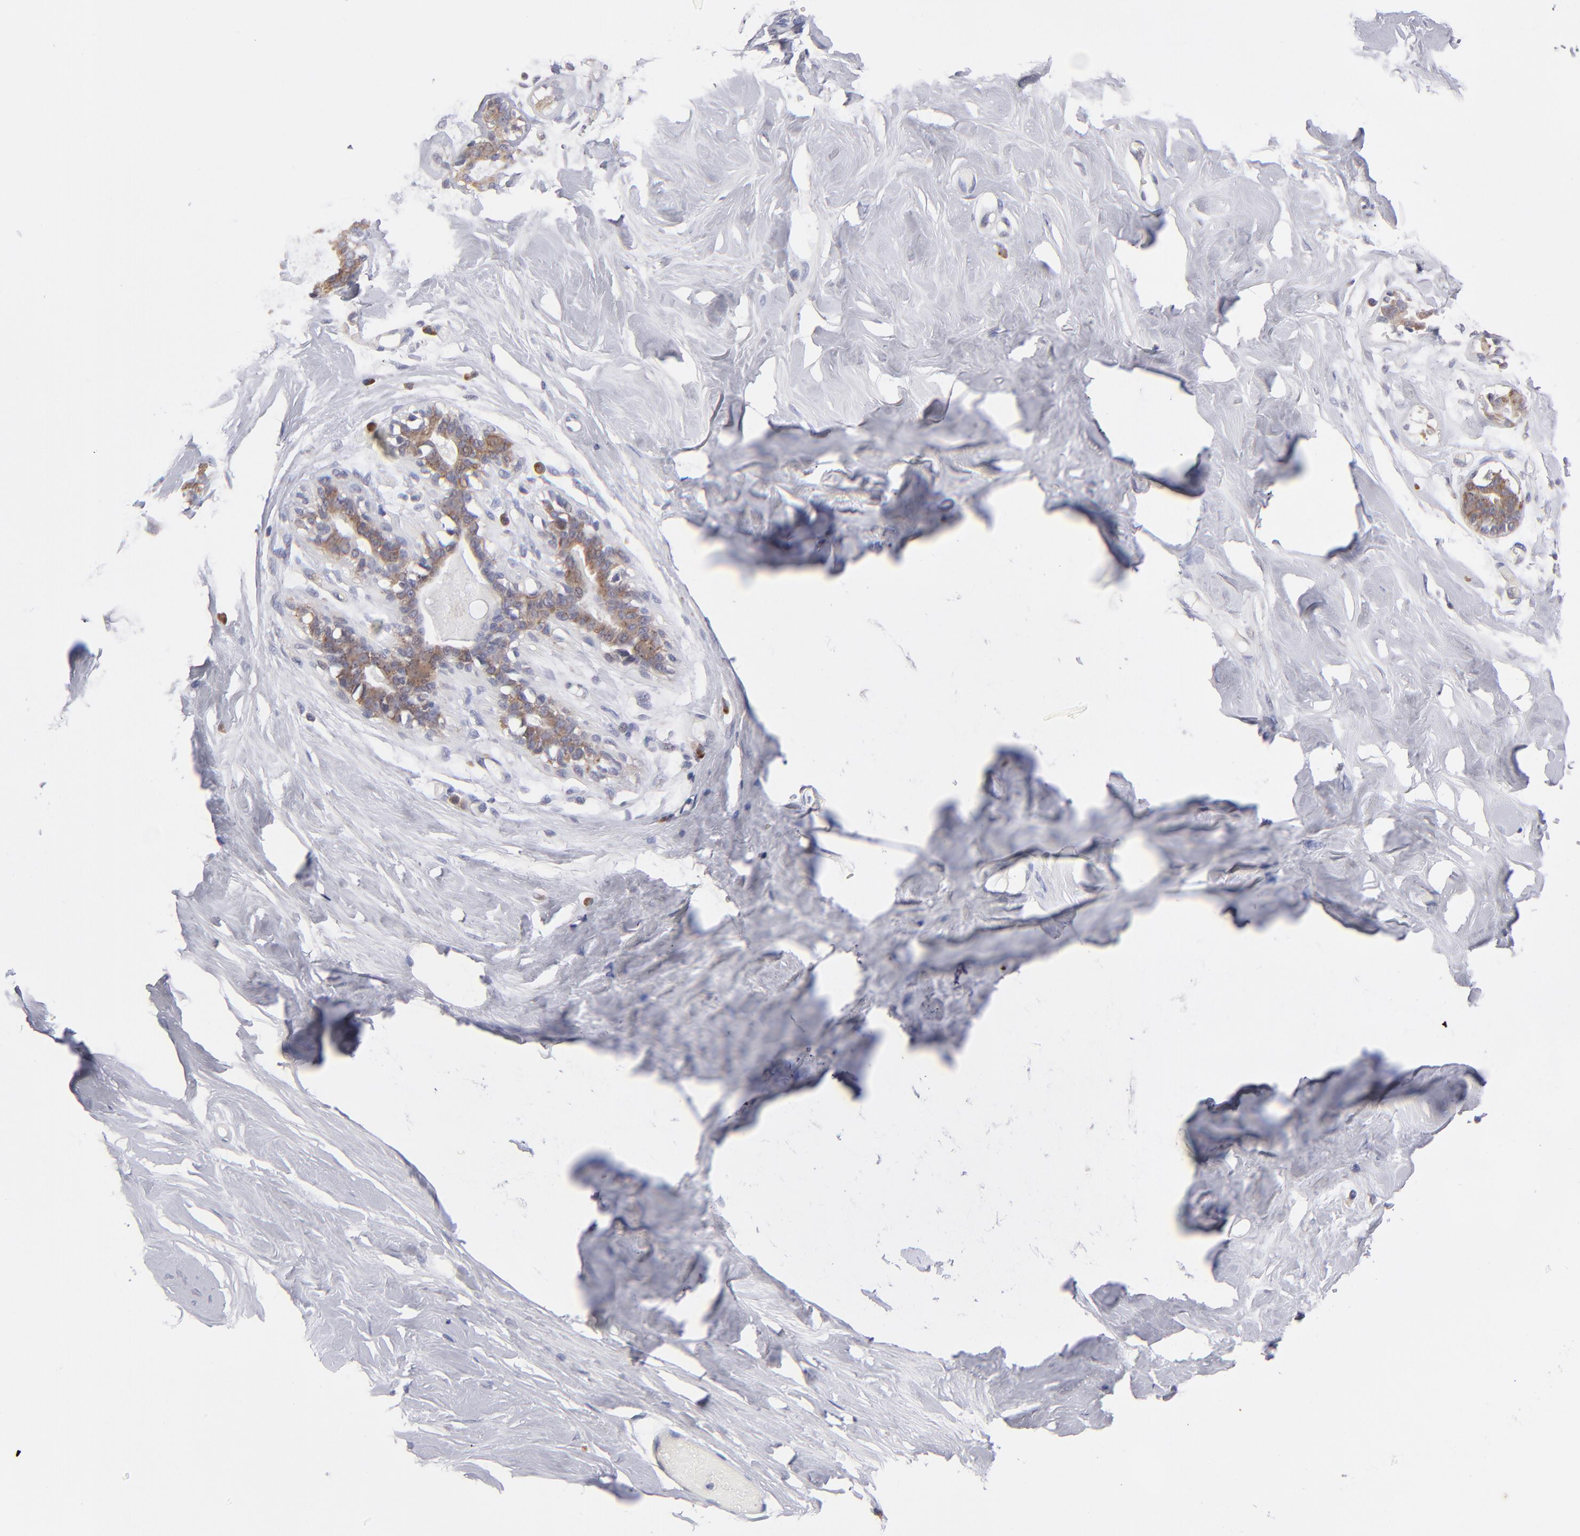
{"staining": {"intensity": "negative", "quantity": "none", "location": "none"}, "tissue": "breast", "cell_type": "Adipocytes", "image_type": "normal", "snomed": [{"axis": "morphology", "description": "Normal tissue, NOS"}, {"axis": "topography", "description": "Breast"}, {"axis": "topography", "description": "Soft tissue"}], "caption": "DAB (3,3'-diaminobenzidine) immunohistochemical staining of normal breast exhibits no significant expression in adipocytes.", "gene": "EIF3L", "patient": {"sex": "female", "age": 25}}